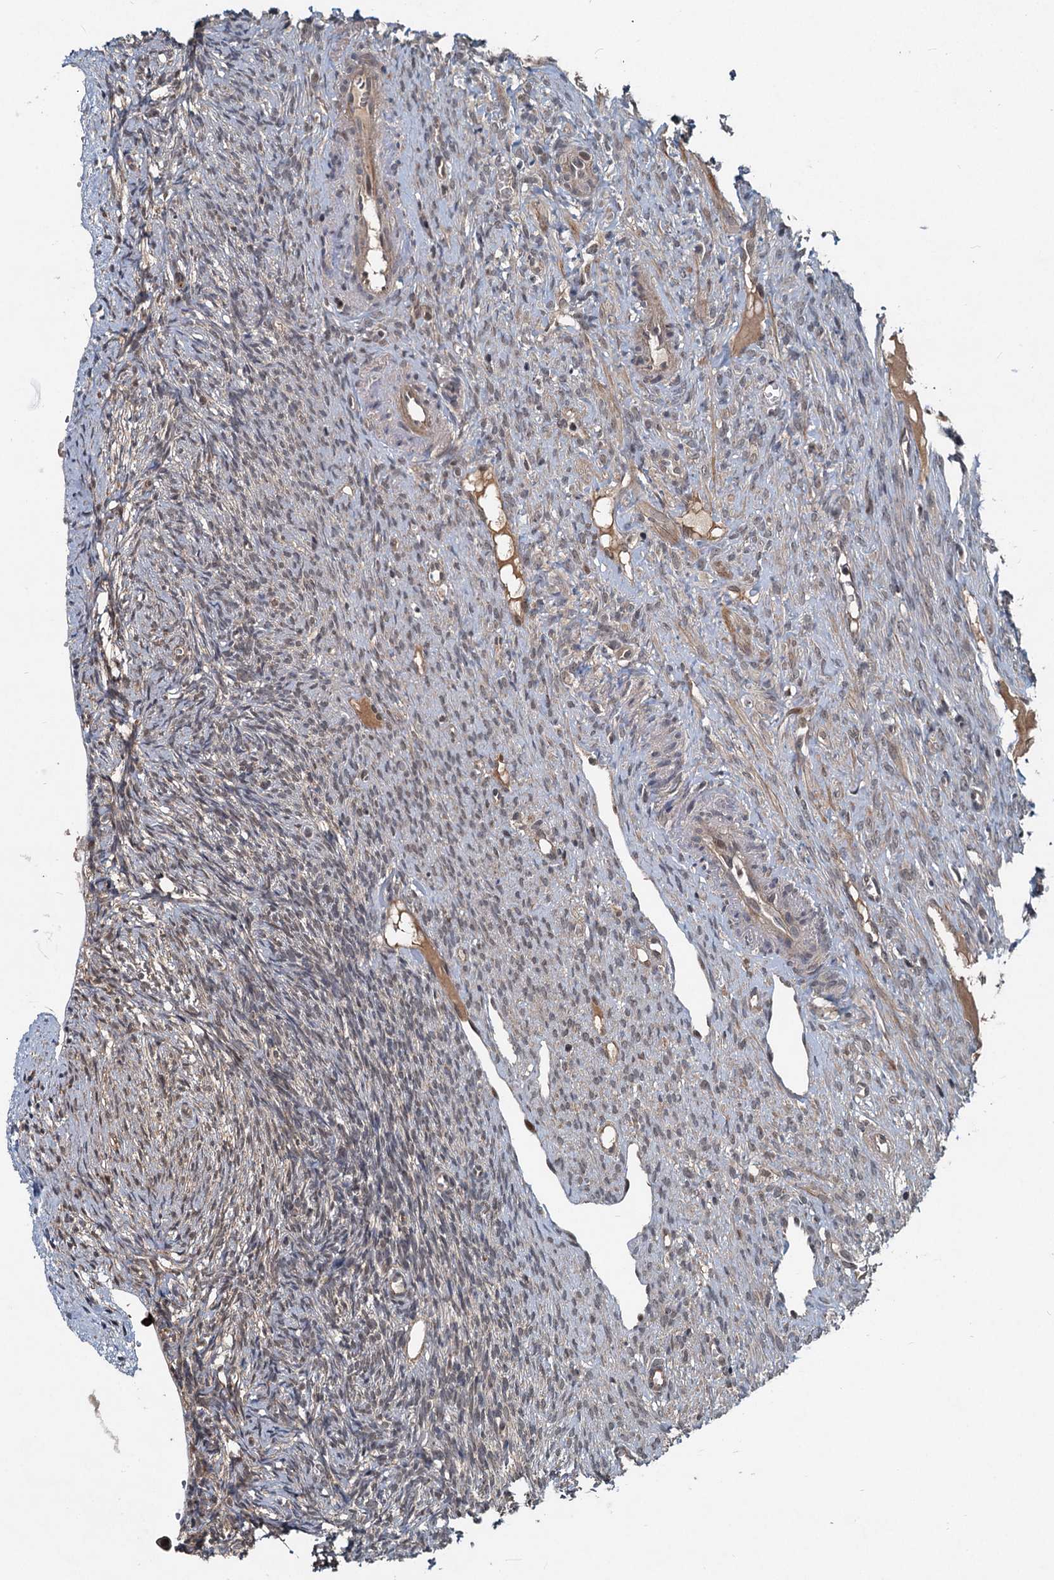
{"staining": {"intensity": "weak", "quantity": "25%-75%", "location": "nuclear"}, "tissue": "ovary", "cell_type": "Ovarian stroma cells", "image_type": "normal", "snomed": [{"axis": "morphology", "description": "Normal tissue, NOS"}, {"axis": "topography", "description": "Ovary"}], "caption": "High-power microscopy captured an immunohistochemistry (IHC) micrograph of benign ovary, revealing weak nuclear staining in about 25%-75% of ovarian stroma cells.", "gene": "RITA1", "patient": {"sex": "female", "age": 51}}